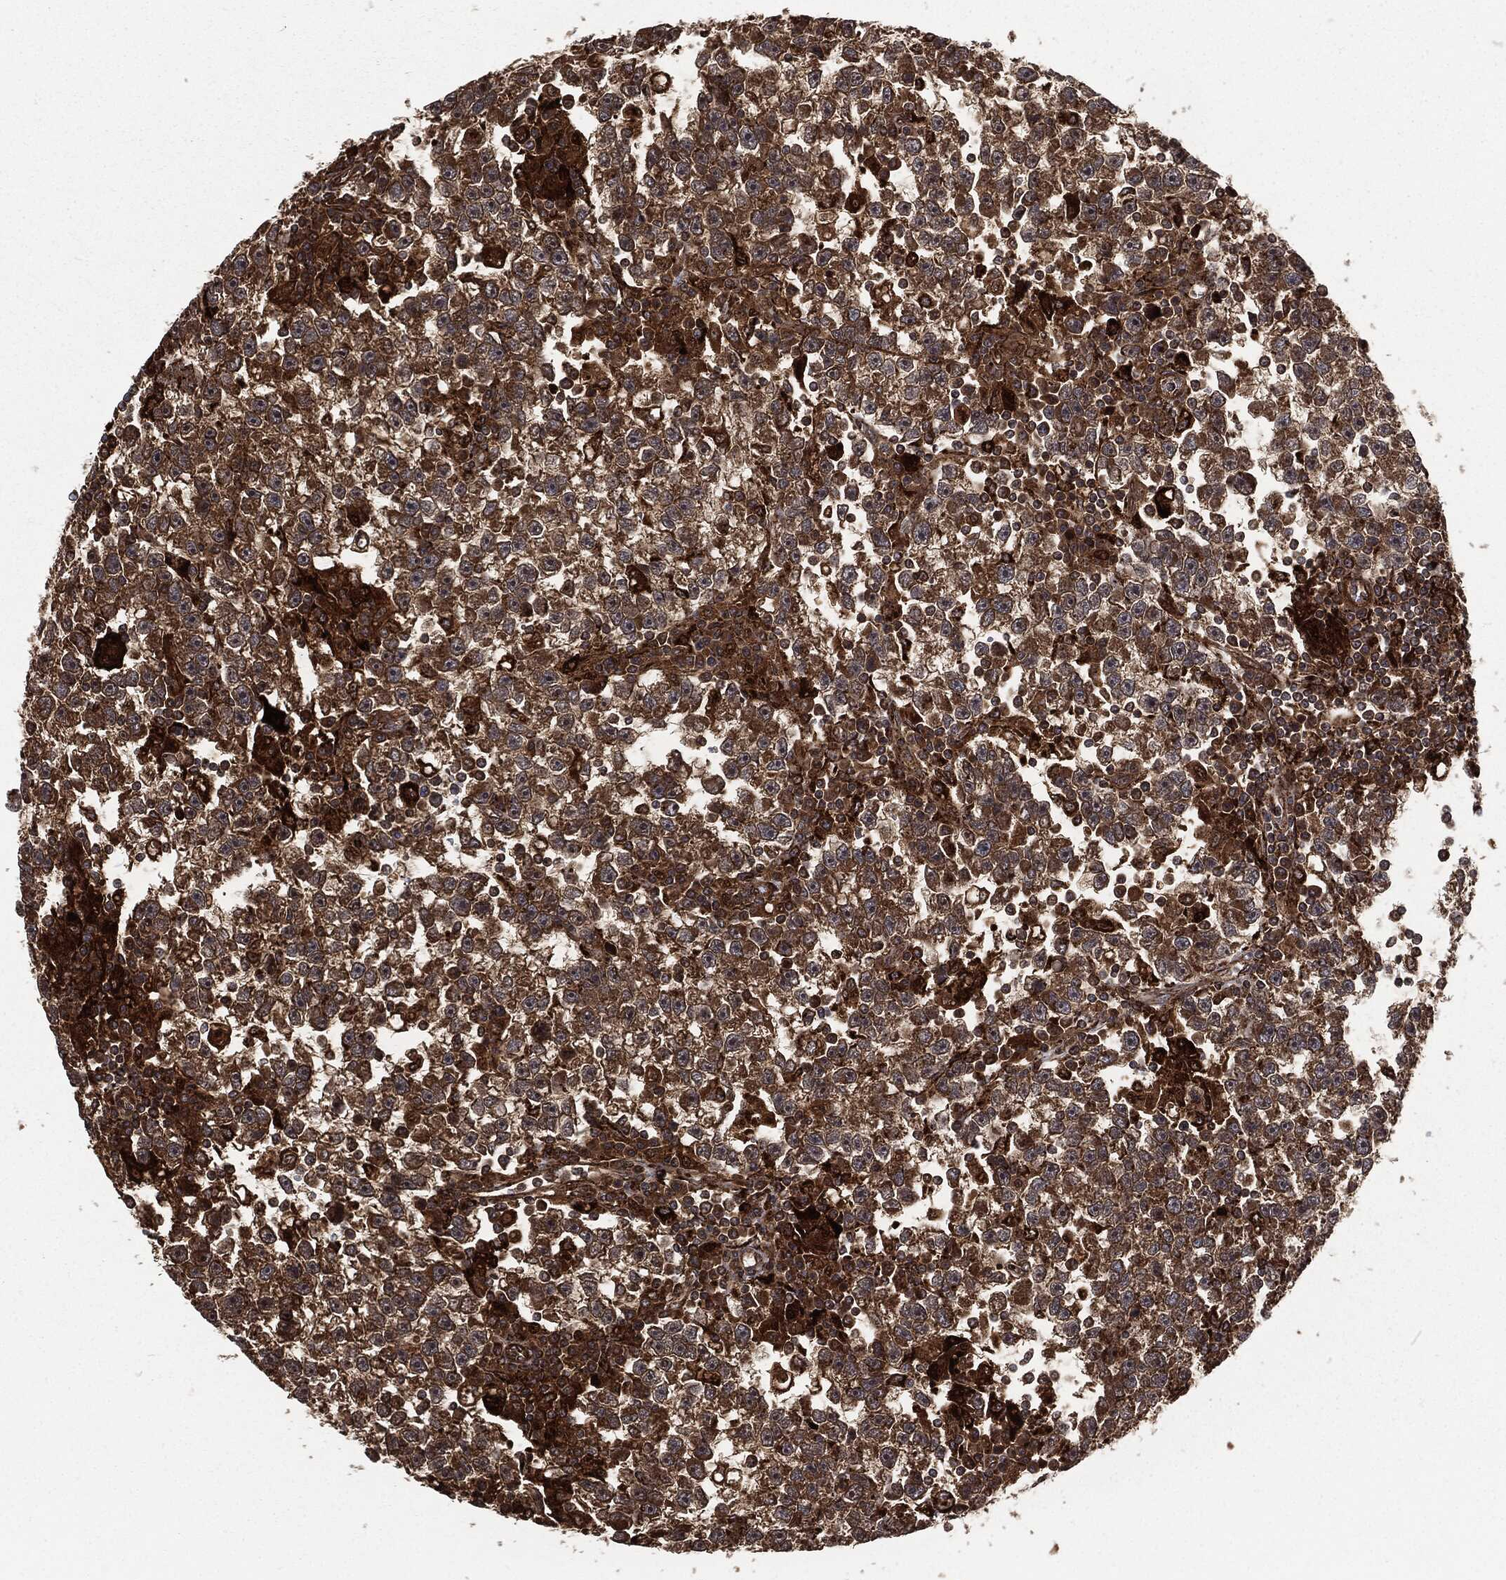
{"staining": {"intensity": "strong", "quantity": ">75%", "location": "cytoplasmic/membranous"}, "tissue": "testis cancer", "cell_type": "Tumor cells", "image_type": "cancer", "snomed": [{"axis": "morphology", "description": "Seminoma, NOS"}, {"axis": "topography", "description": "Testis"}], "caption": "Brown immunohistochemical staining in testis cancer reveals strong cytoplasmic/membranous staining in about >75% of tumor cells. Immunohistochemistry (ihc) stains the protein of interest in brown and the nuclei are stained blue.", "gene": "RFTN1", "patient": {"sex": "male", "age": 47}}